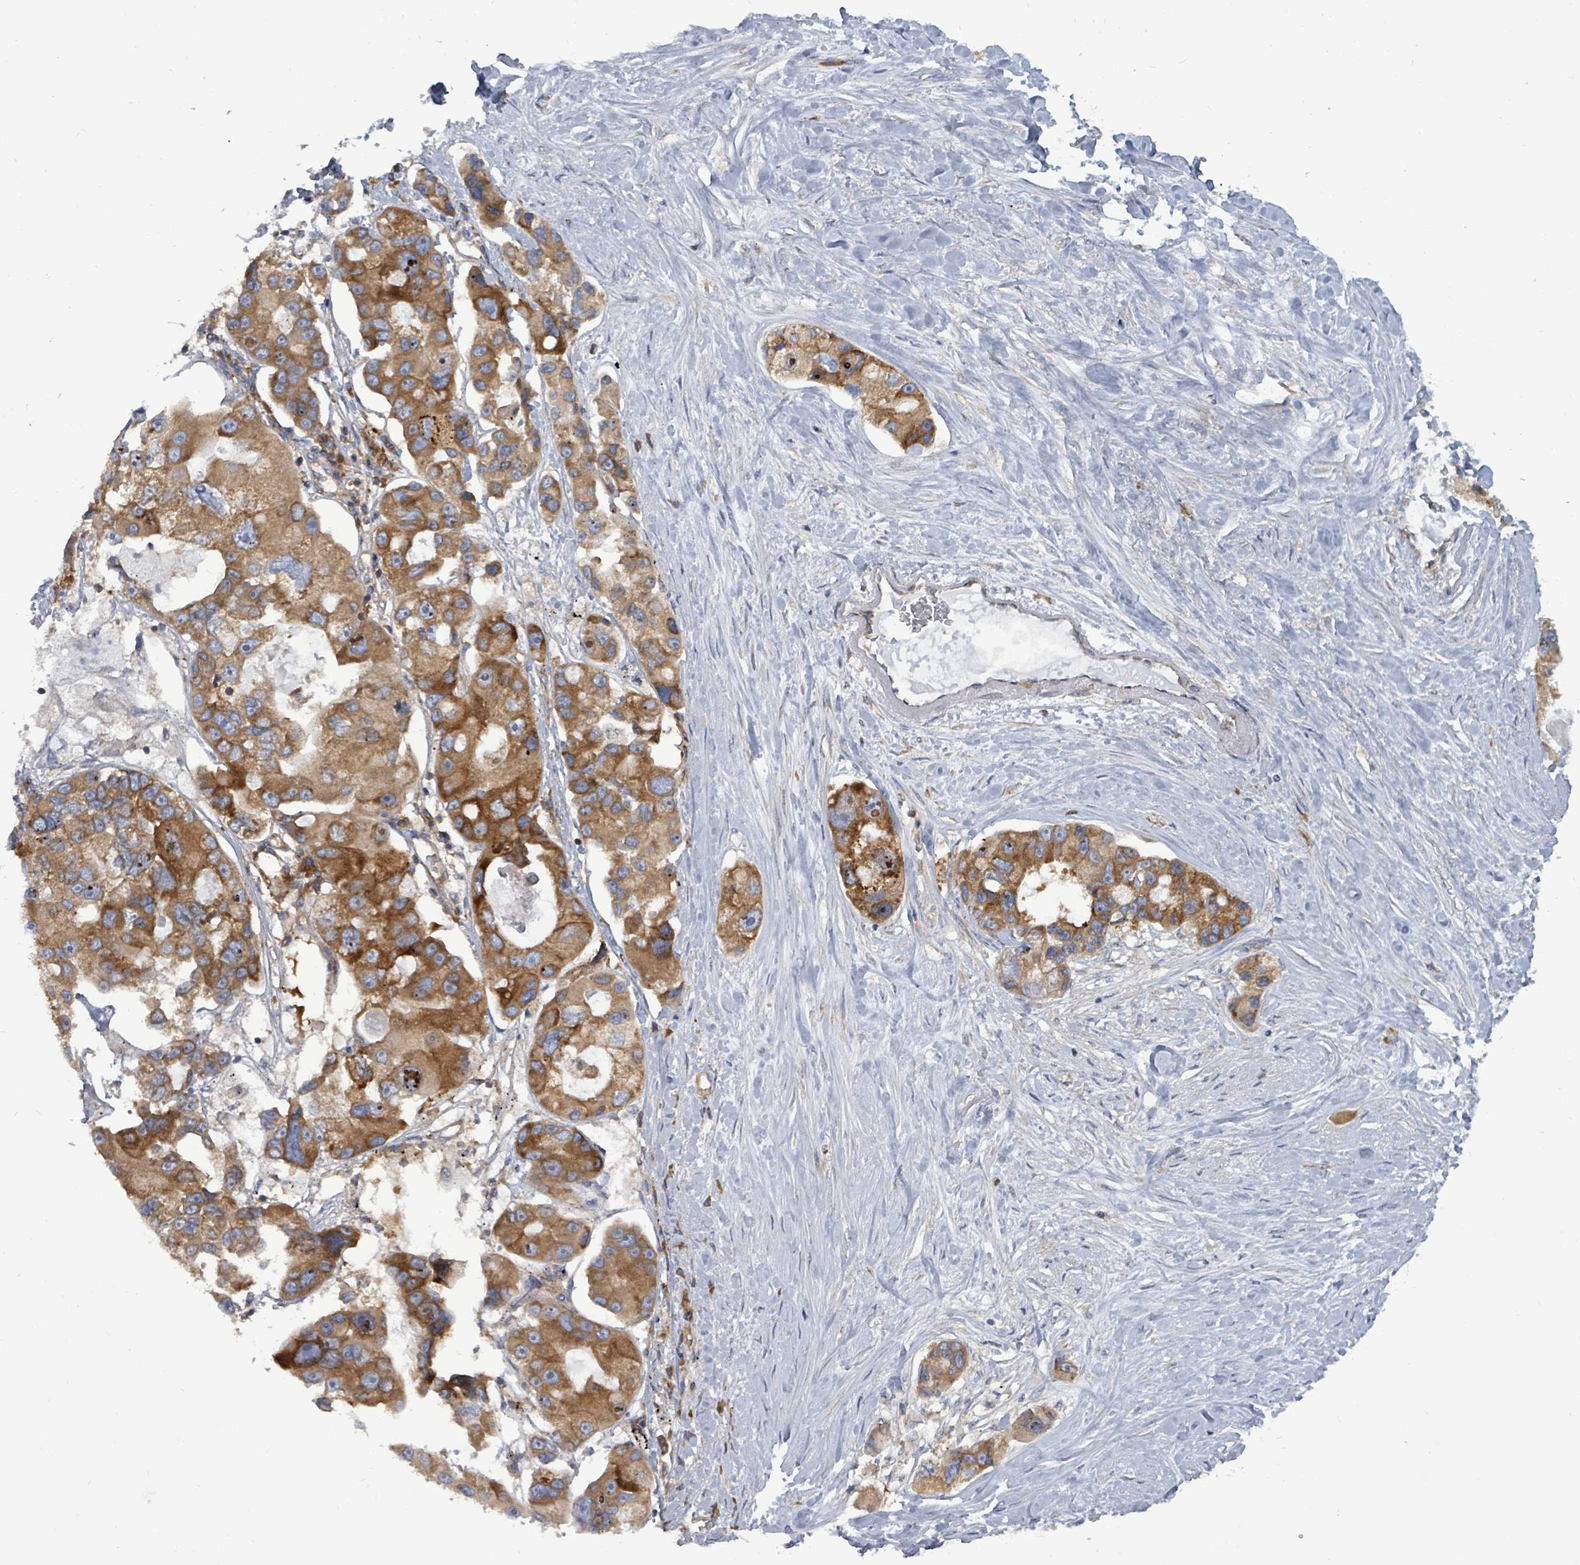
{"staining": {"intensity": "strong", "quantity": ">75%", "location": "cytoplasmic/membranous"}, "tissue": "lung cancer", "cell_type": "Tumor cells", "image_type": "cancer", "snomed": [{"axis": "morphology", "description": "Adenocarcinoma, NOS"}, {"axis": "topography", "description": "Lung"}], "caption": "There is high levels of strong cytoplasmic/membranous expression in tumor cells of lung cancer (adenocarcinoma), as demonstrated by immunohistochemical staining (brown color).", "gene": "EIF3C", "patient": {"sex": "female", "age": 54}}